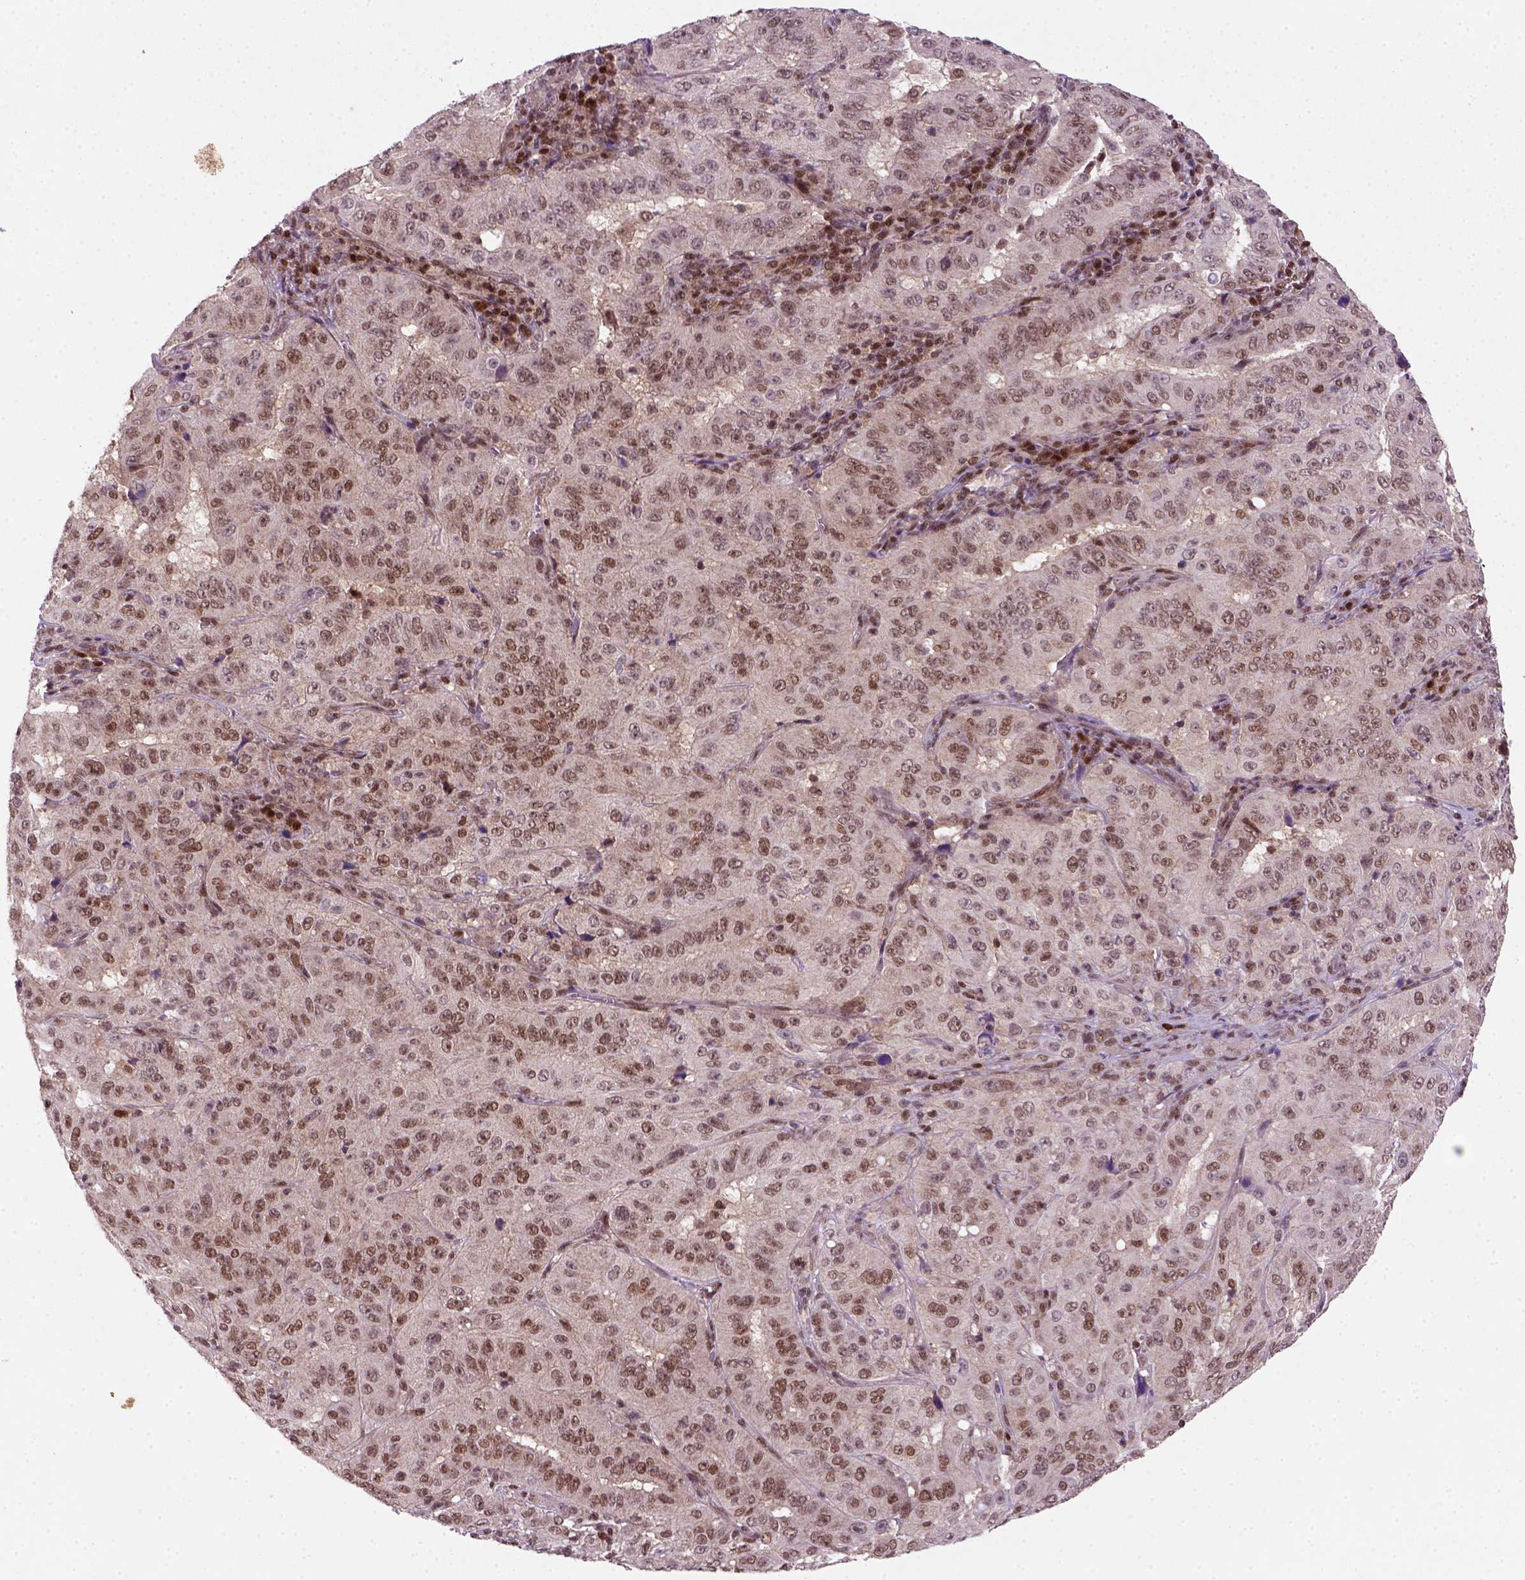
{"staining": {"intensity": "weak", "quantity": ">75%", "location": "nuclear"}, "tissue": "pancreatic cancer", "cell_type": "Tumor cells", "image_type": "cancer", "snomed": [{"axis": "morphology", "description": "Adenocarcinoma, NOS"}, {"axis": "topography", "description": "Pancreas"}], "caption": "Immunohistochemistry (DAB) staining of human pancreatic cancer demonstrates weak nuclear protein positivity in about >75% of tumor cells. The staining was performed using DAB, with brown indicating positive protein expression. Nuclei are stained blue with hematoxylin.", "gene": "MGMT", "patient": {"sex": "male", "age": 63}}